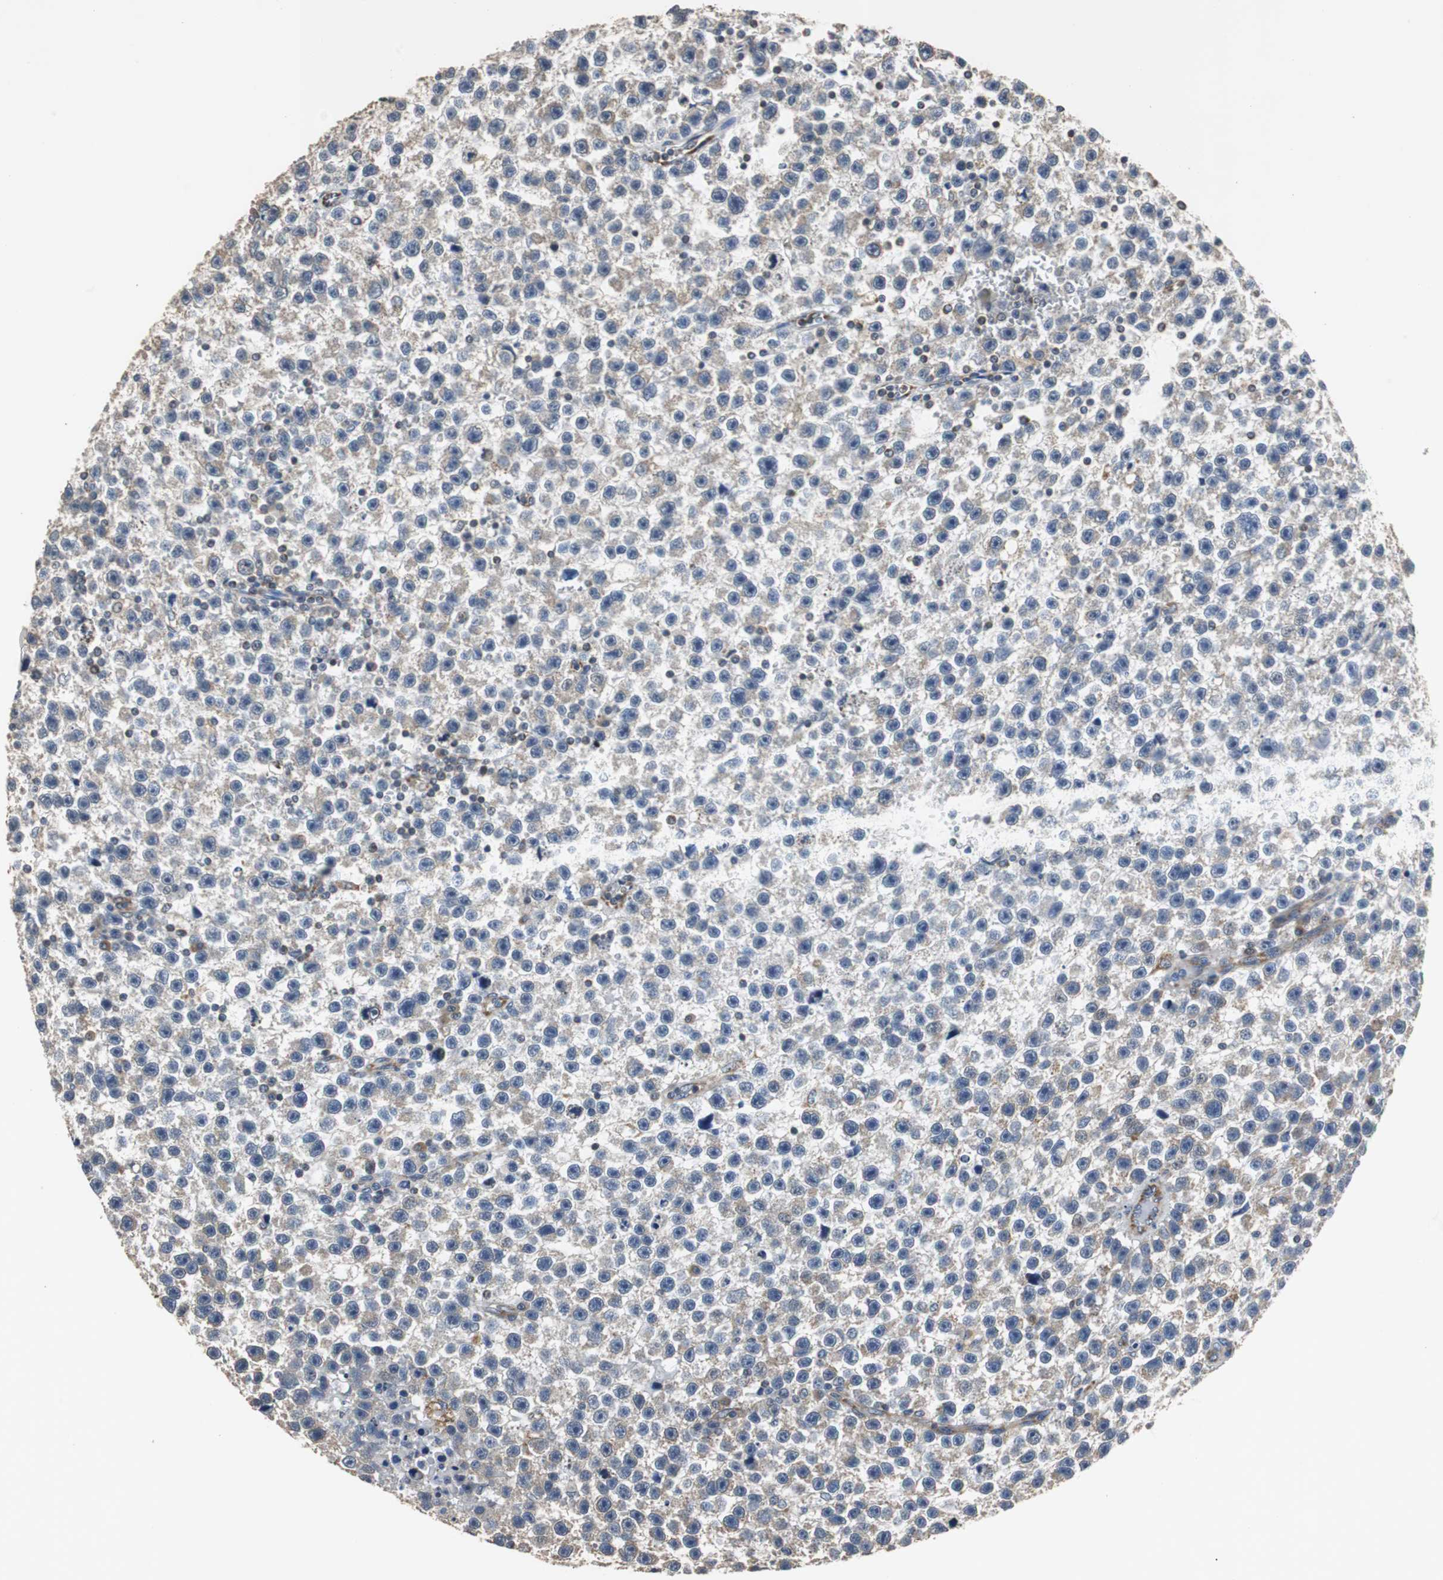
{"staining": {"intensity": "negative", "quantity": "none", "location": "none"}, "tissue": "testis cancer", "cell_type": "Tumor cells", "image_type": "cancer", "snomed": [{"axis": "morphology", "description": "Seminoma, NOS"}, {"axis": "topography", "description": "Testis"}], "caption": "The photomicrograph demonstrates no significant positivity in tumor cells of testis cancer (seminoma).", "gene": "HMGCL", "patient": {"sex": "male", "age": 33}}